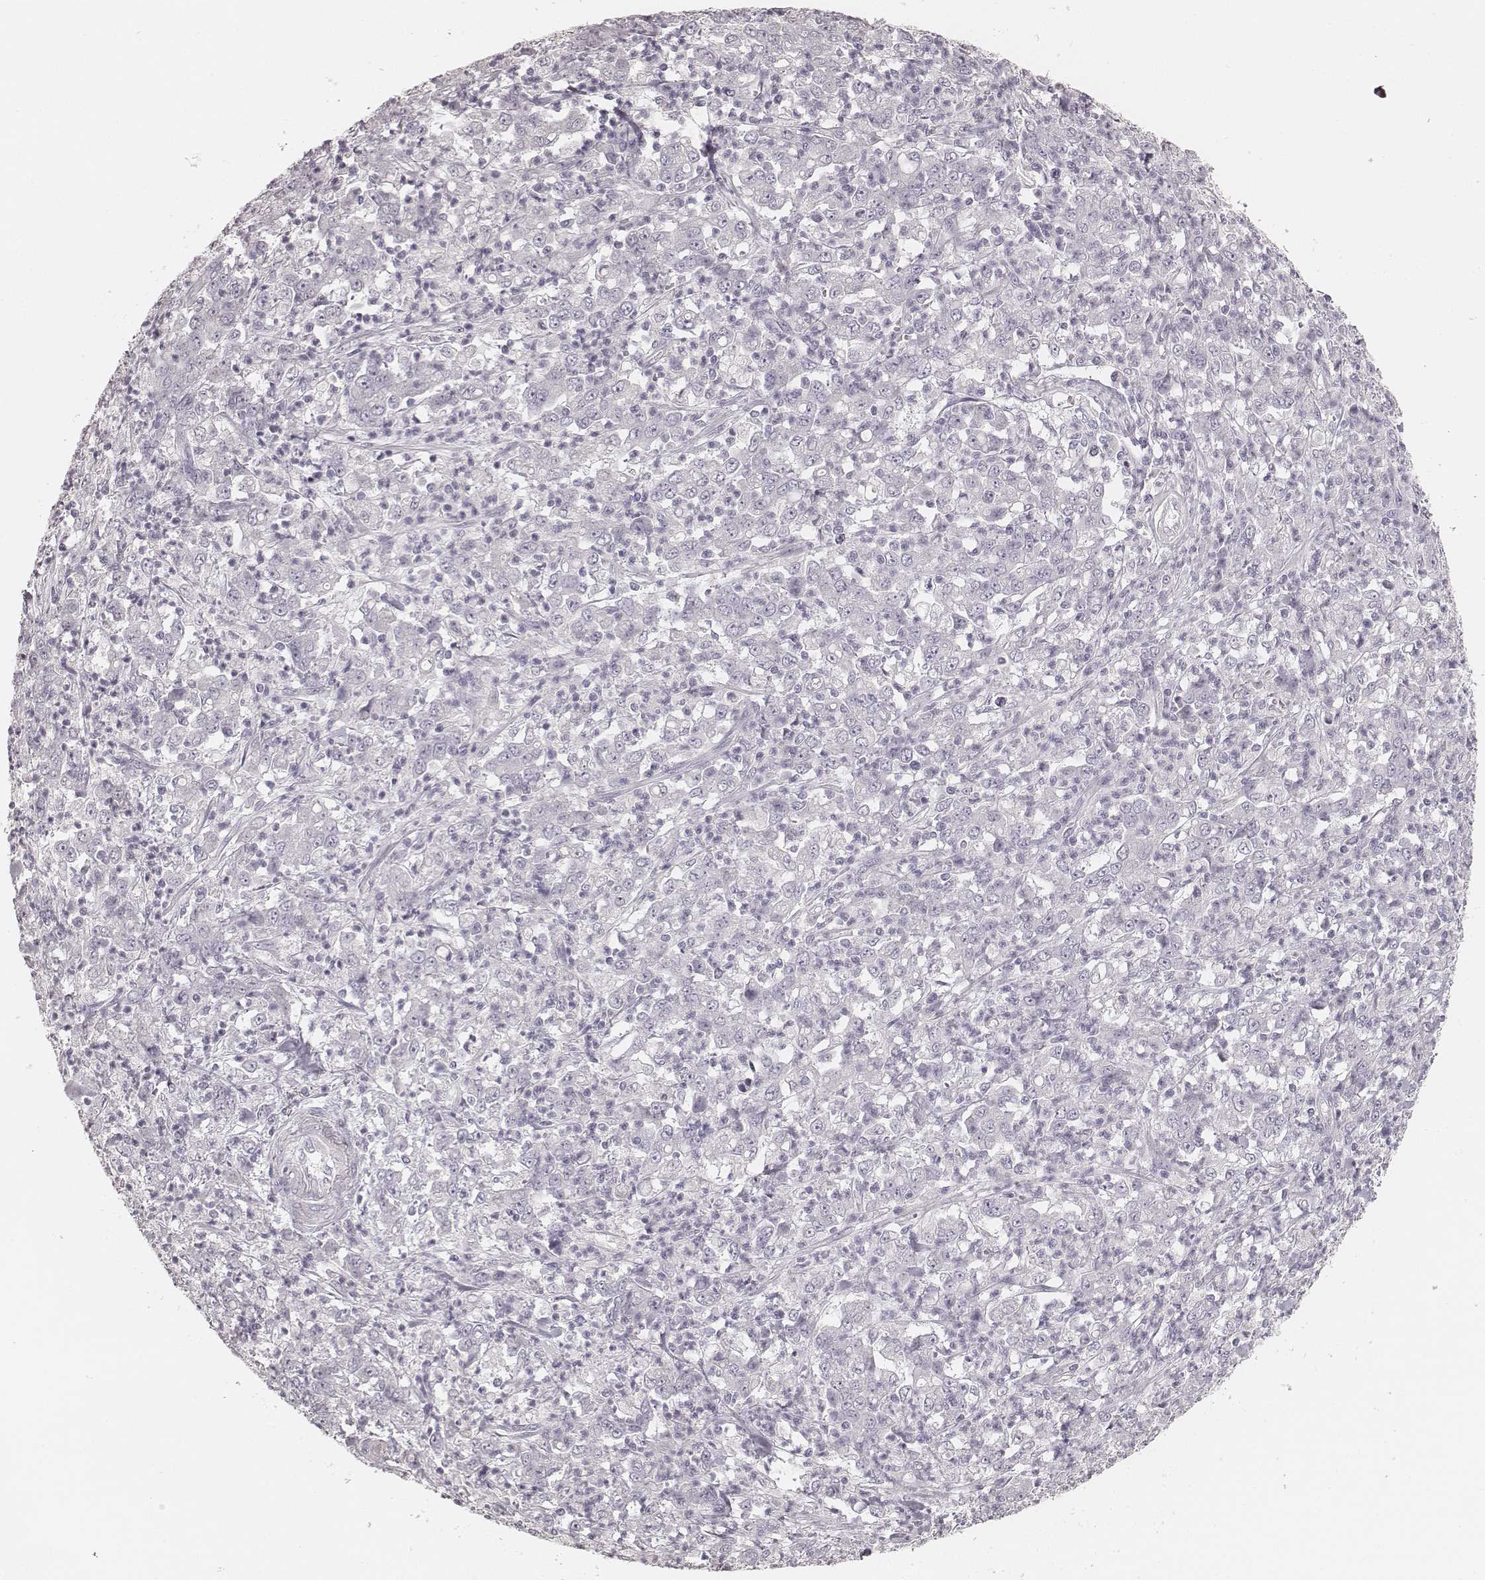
{"staining": {"intensity": "negative", "quantity": "none", "location": "none"}, "tissue": "stomach cancer", "cell_type": "Tumor cells", "image_type": "cancer", "snomed": [{"axis": "morphology", "description": "Adenocarcinoma, NOS"}, {"axis": "topography", "description": "Stomach, lower"}], "caption": "Tumor cells are negative for brown protein staining in stomach adenocarcinoma. The staining is performed using DAB brown chromogen with nuclei counter-stained in using hematoxylin.", "gene": "KRT31", "patient": {"sex": "female", "age": 71}}